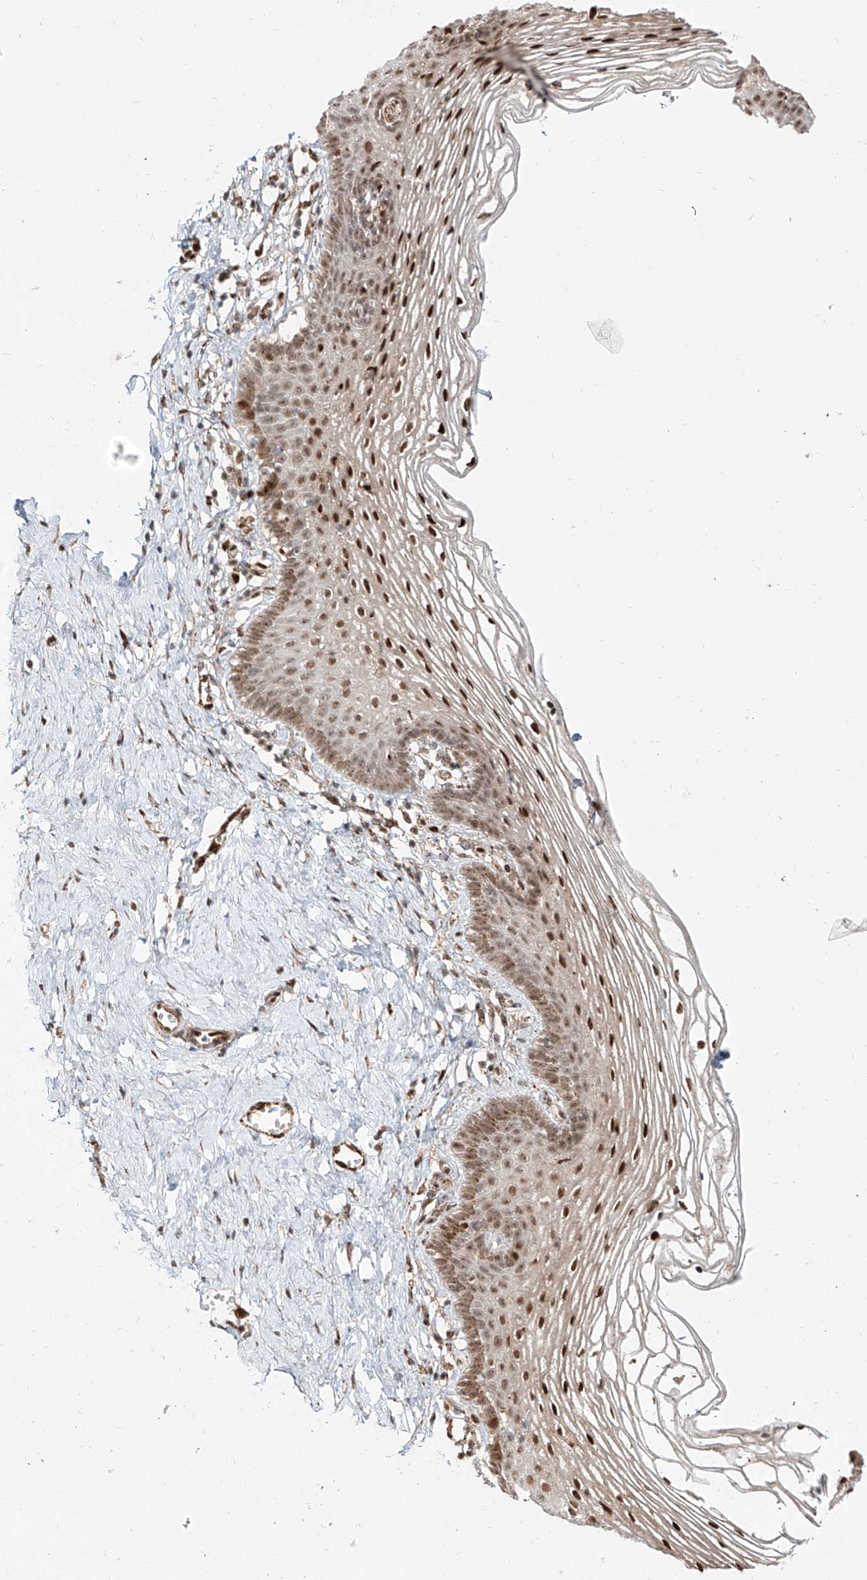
{"staining": {"intensity": "moderate", "quantity": ">75%", "location": "nuclear"}, "tissue": "vagina", "cell_type": "Squamous epithelial cells", "image_type": "normal", "snomed": [{"axis": "morphology", "description": "Normal tissue, NOS"}, {"axis": "topography", "description": "Vagina"}], "caption": "Vagina stained for a protein shows moderate nuclear positivity in squamous epithelial cells. (DAB (3,3'-diaminobenzidine) = brown stain, brightfield microscopy at high magnification).", "gene": "ZNF710", "patient": {"sex": "female", "age": 32}}